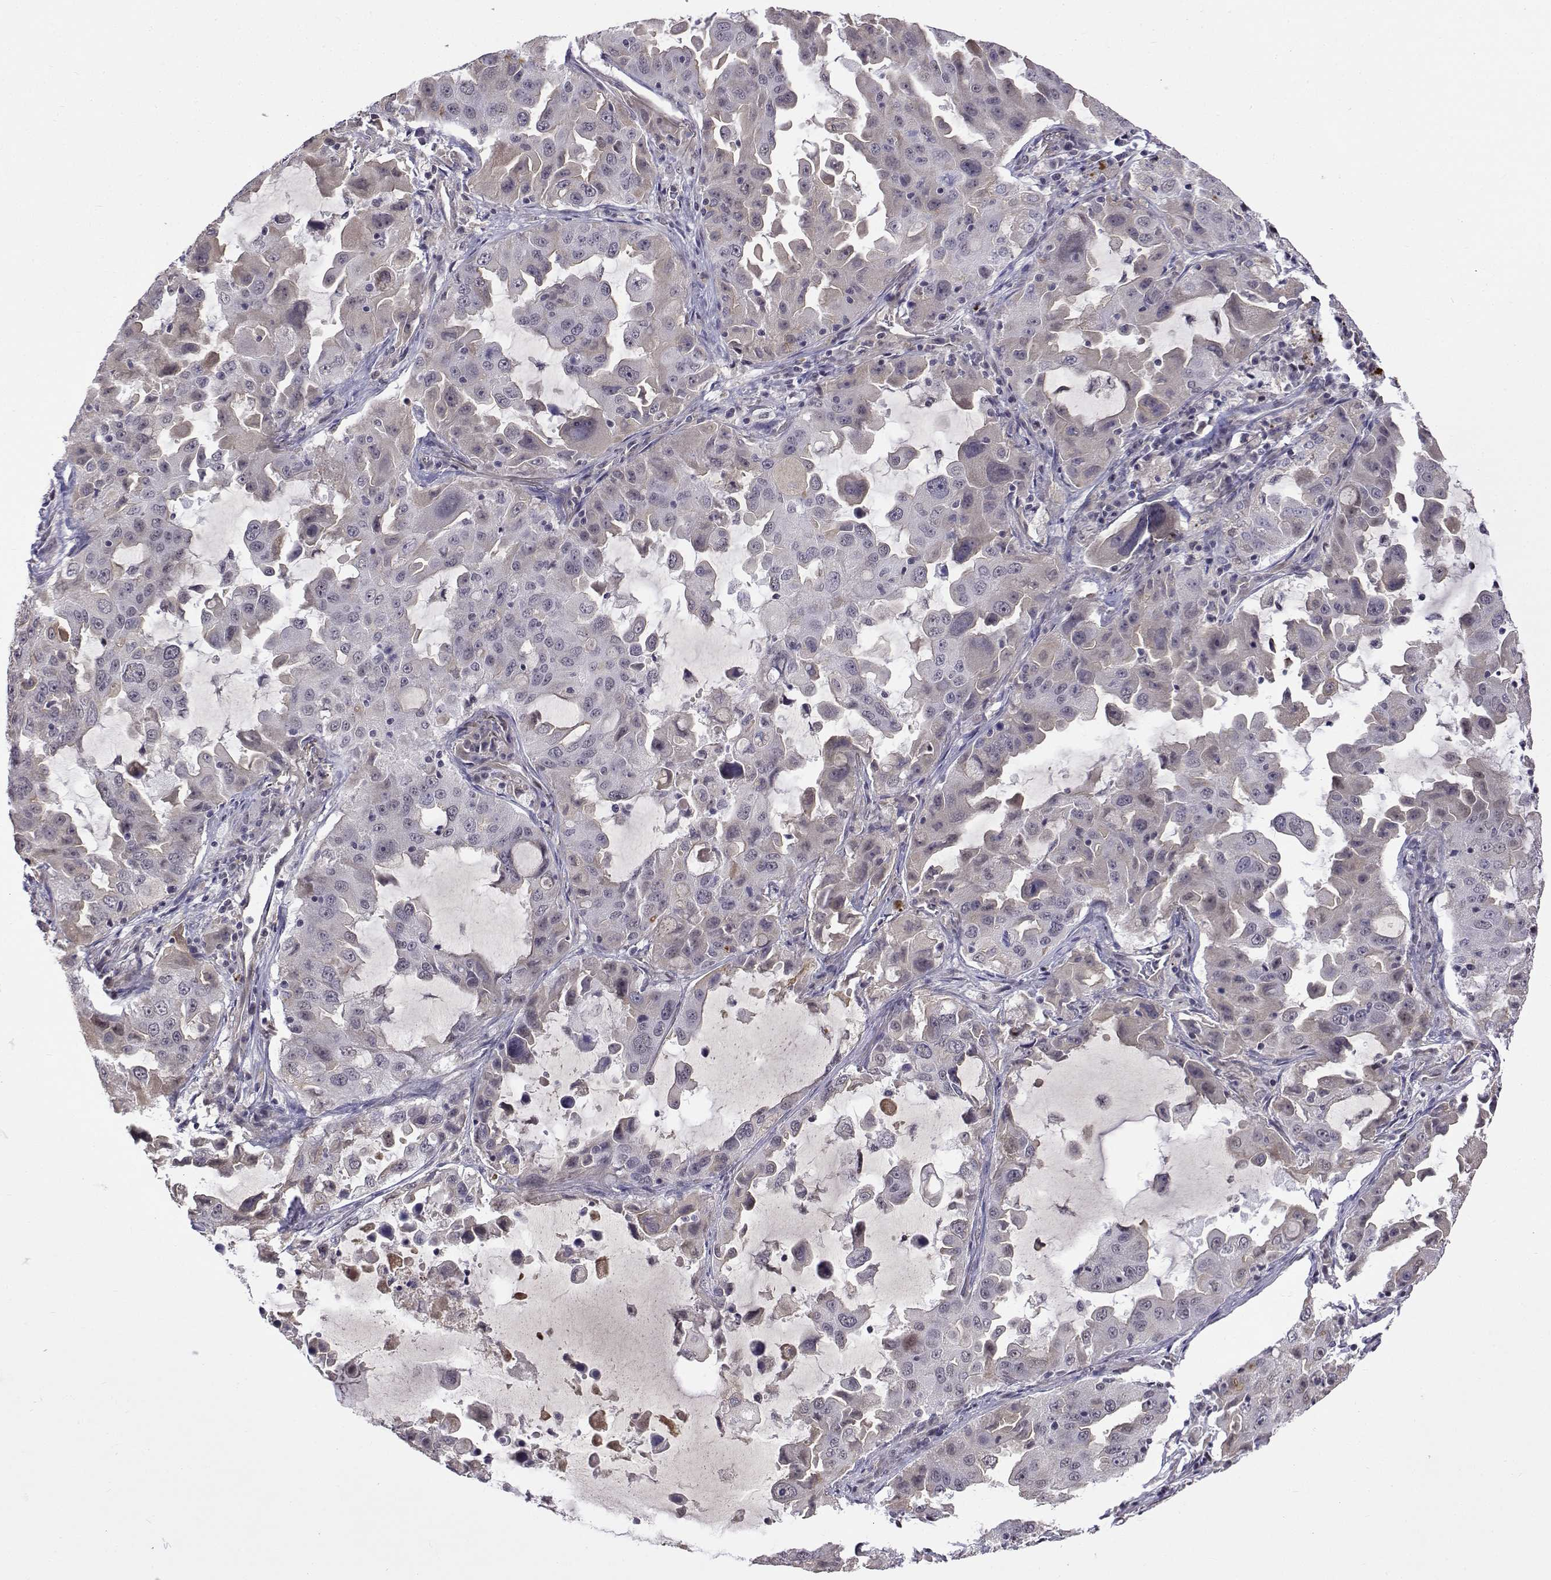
{"staining": {"intensity": "negative", "quantity": "none", "location": "none"}, "tissue": "lung cancer", "cell_type": "Tumor cells", "image_type": "cancer", "snomed": [{"axis": "morphology", "description": "Adenocarcinoma, NOS"}, {"axis": "topography", "description": "Lung"}], "caption": "Tumor cells show no significant positivity in lung cancer.", "gene": "ITGA7", "patient": {"sex": "female", "age": 61}}